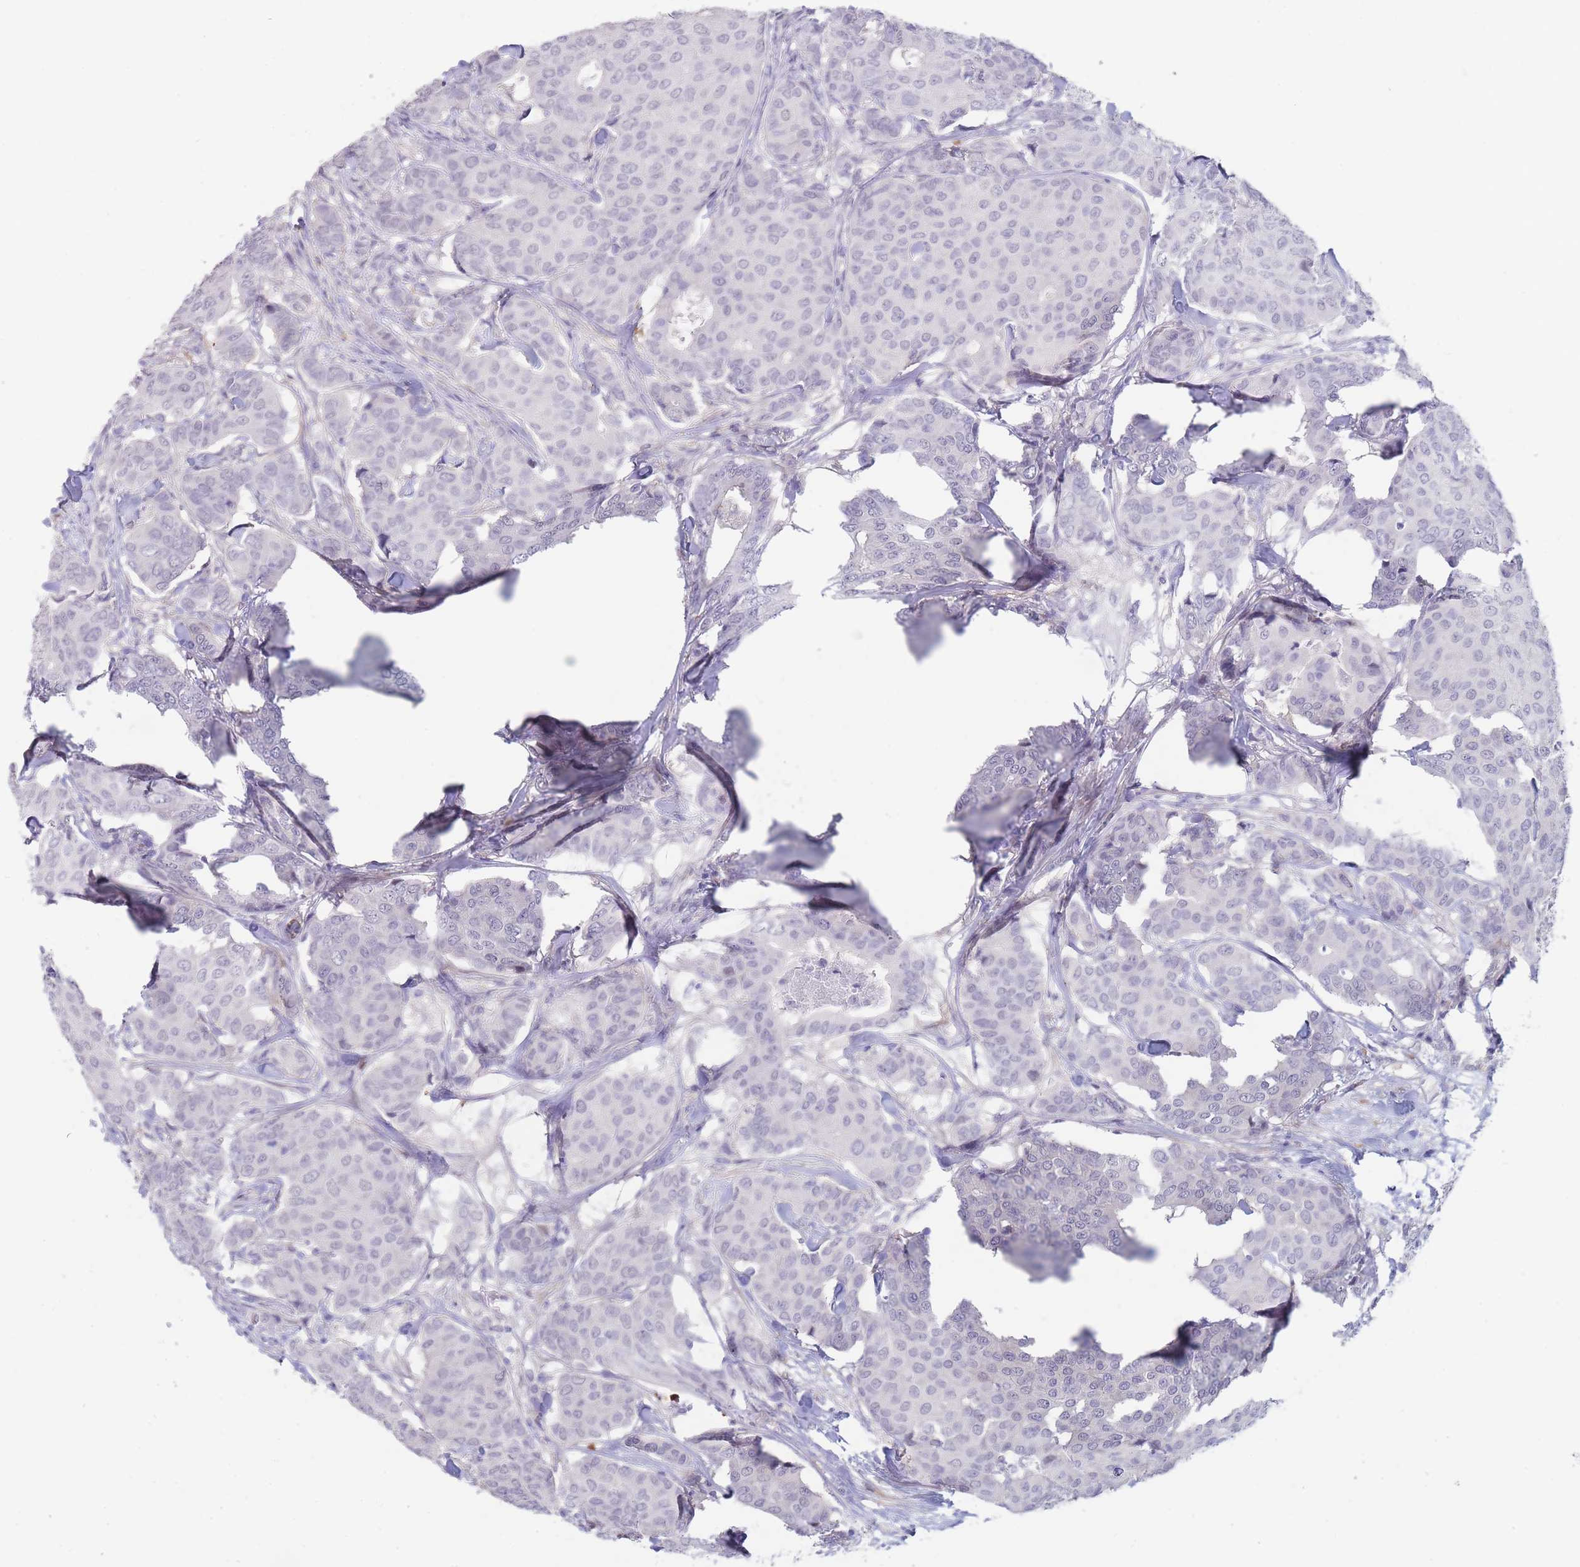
{"staining": {"intensity": "negative", "quantity": "none", "location": "none"}, "tissue": "breast cancer", "cell_type": "Tumor cells", "image_type": "cancer", "snomed": [{"axis": "morphology", "description": "Duct carcinoma"}, {"axis": "topography", "description": "Breast"}], "caption": "Tumor cells are negative for protein expression in human breast cancer.", "gene": "ASAP3", "patient": {"sex": "female", "age": 75}}